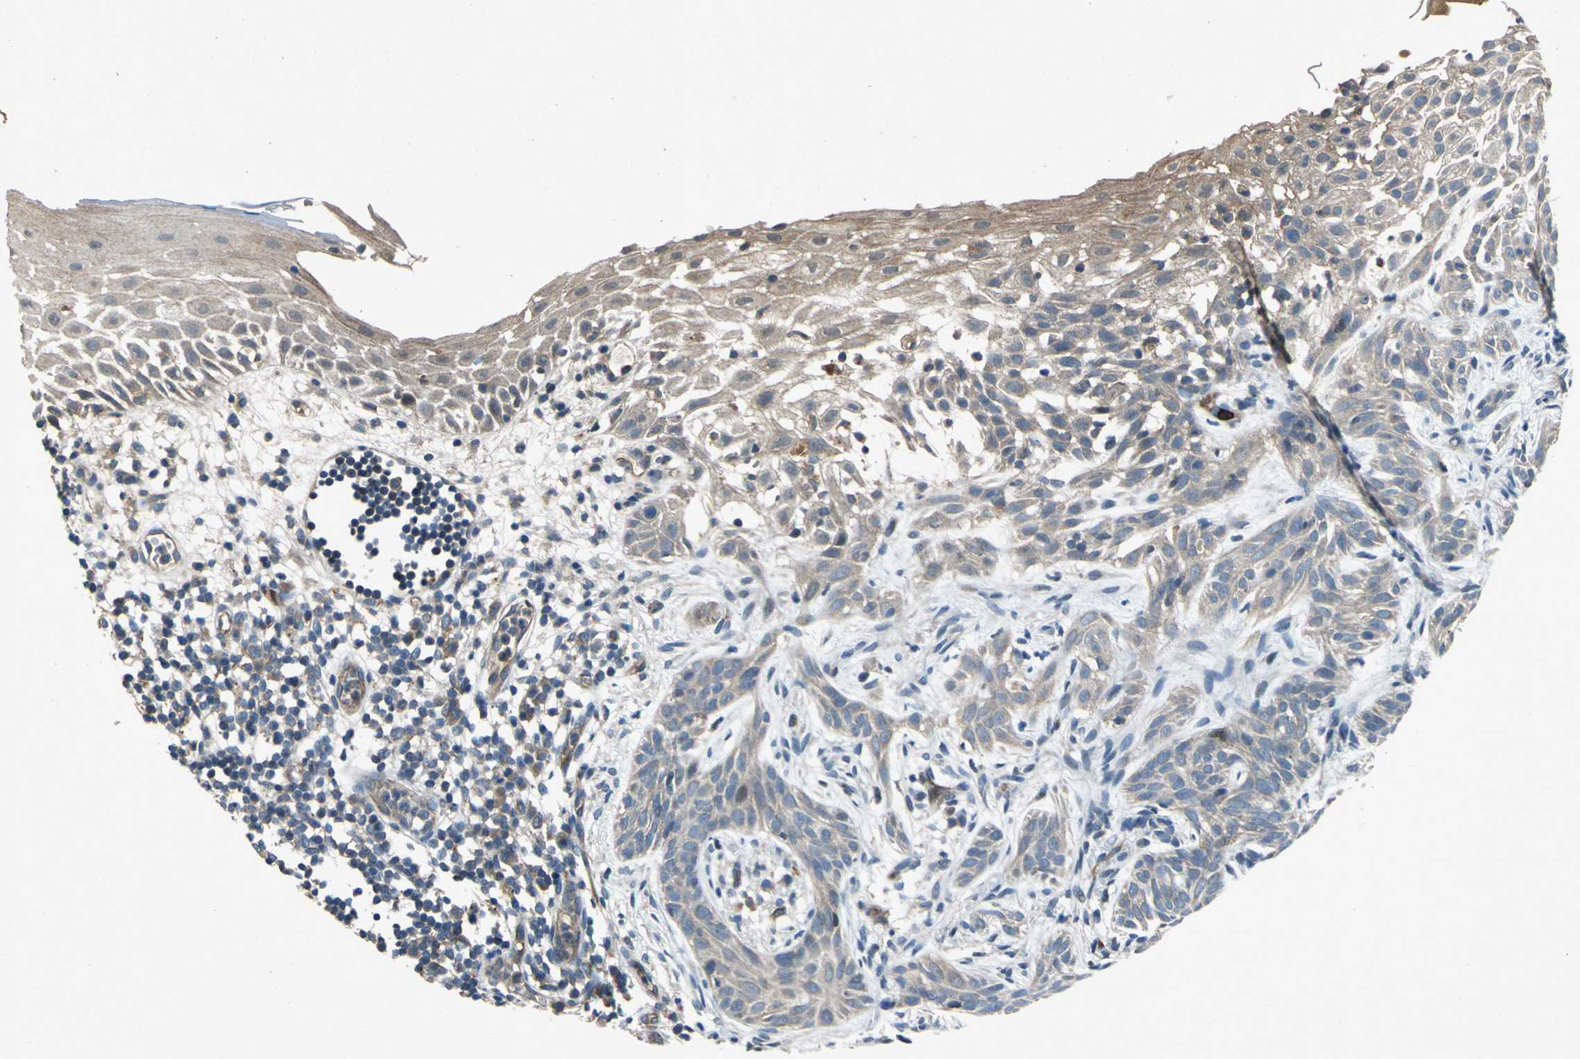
{"staining": {"intensity": "negative", "quantity": "none", "location": "none"}, "tissue": "skin cancer", "cell_type": "Tumor cells", "image_type": "cancer", "snomed": [{"axis": "morphology", "description": "Normal tissue, NOS"}, {"axis": "morphology", "description": "Basal cell carcinoma"}, {"axis": "topography", "description": "Skin"}], "caption": "Immunohistochemistry of human skin cancer shows no expression in tumor cells. Brightfield microscopy of immunohistochemistry stained with DAB (3,3'-diaminobenzidine) (brown) and hematoxylin (blue), captured at high magnification.", "gene": "EMCN", "patient": {"sex": "female", "age": 69}}